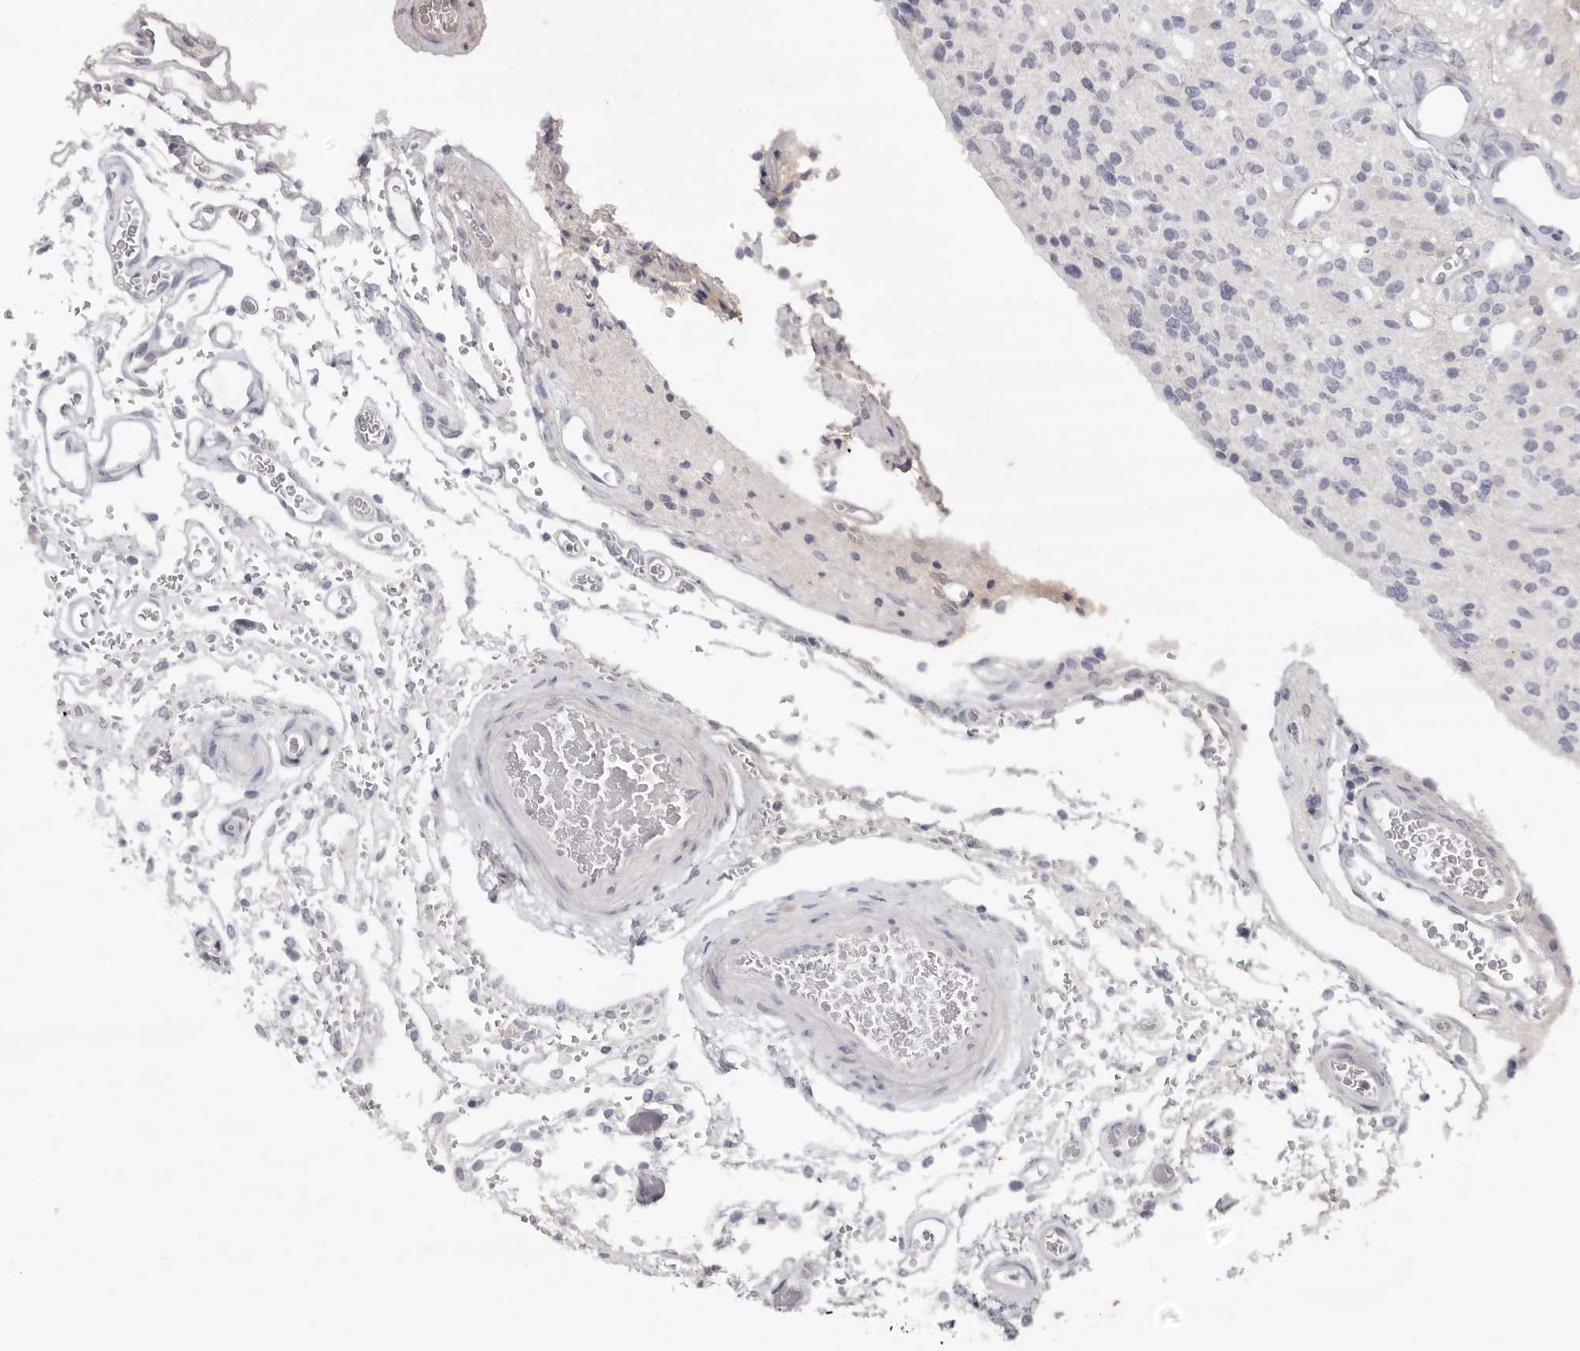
{"staining": {"intensity": "negative", "quantity": "none", "location": "none"}, "tissue": "glioma", "cell_type": "Tumor cells", "image_type": "cancer", "snomed": [{"axis": "morphology", "description": "Glioma, malignant, High grade"}, {"axis": "topography", "description": "Brain"}], "caption": "Immunohistochemistry (IHC) of human malignant high-grade glioma displays no positivity in tumor cells.", "gene": "LINGO2", "patient": {"sex": "male", "age": 34}}